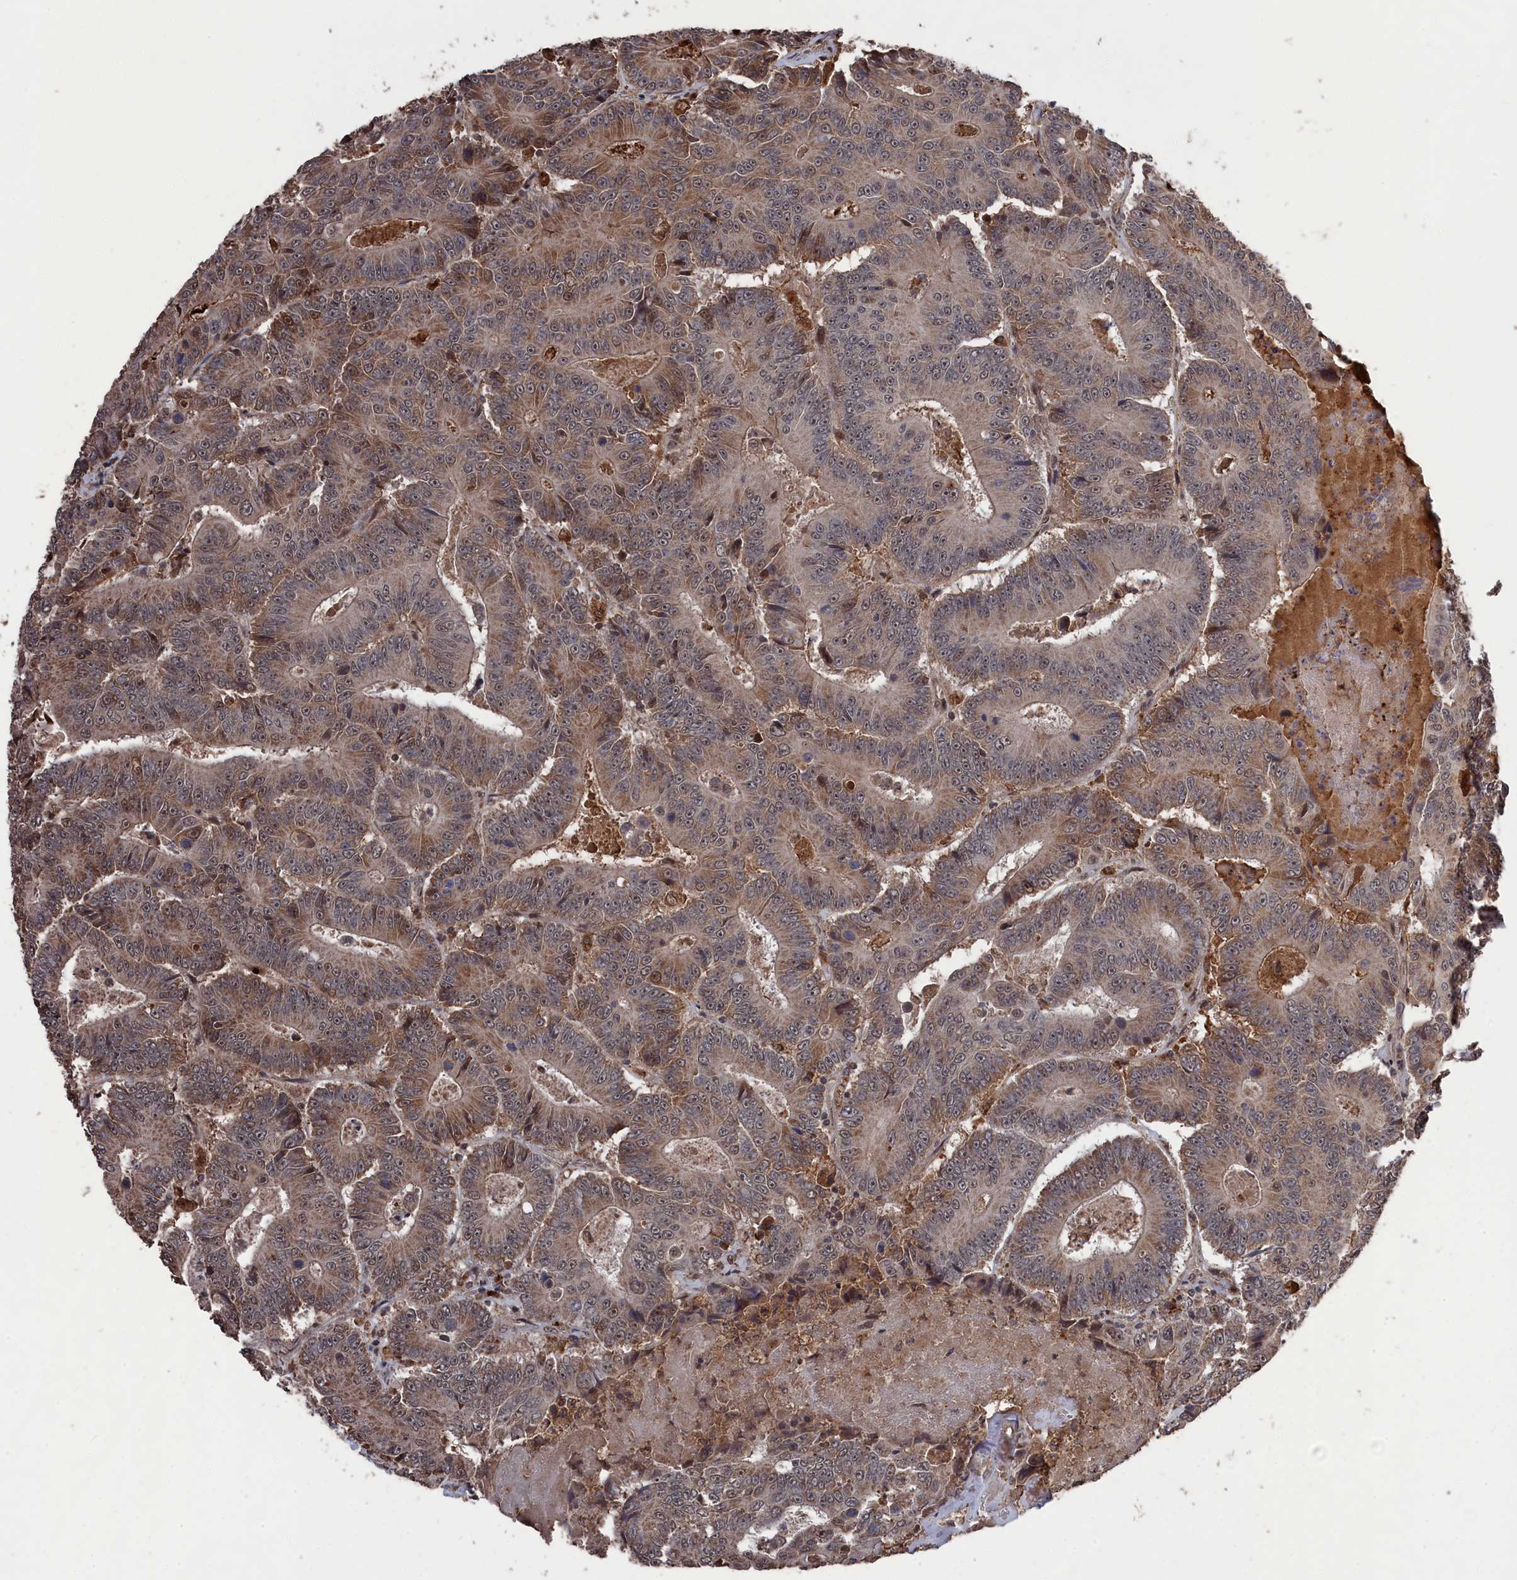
{"staining": {"intensity": "moderate", "quantity": ">75%", "location": "cytoplasmic/membranous,nuclear"}, "tissue": "colorectal cancer", "cell_type": "Tumor cells", "image_type": "cancer", "snomed": [{"axis": "morphology", "description": "Adenocarcinoma, NOS"}, {"axis": "topography", "description": "Colon"}], "caption": "Colorectal cancer (adenocarcinoma) stained with a brown dye demonstrates moderate cytoplasmic/membranous and nuclear positive expression in approximately >75% of tumor cells.", "gene": "CEACAM21", "patient": {"sex": "male", "age": 83}}